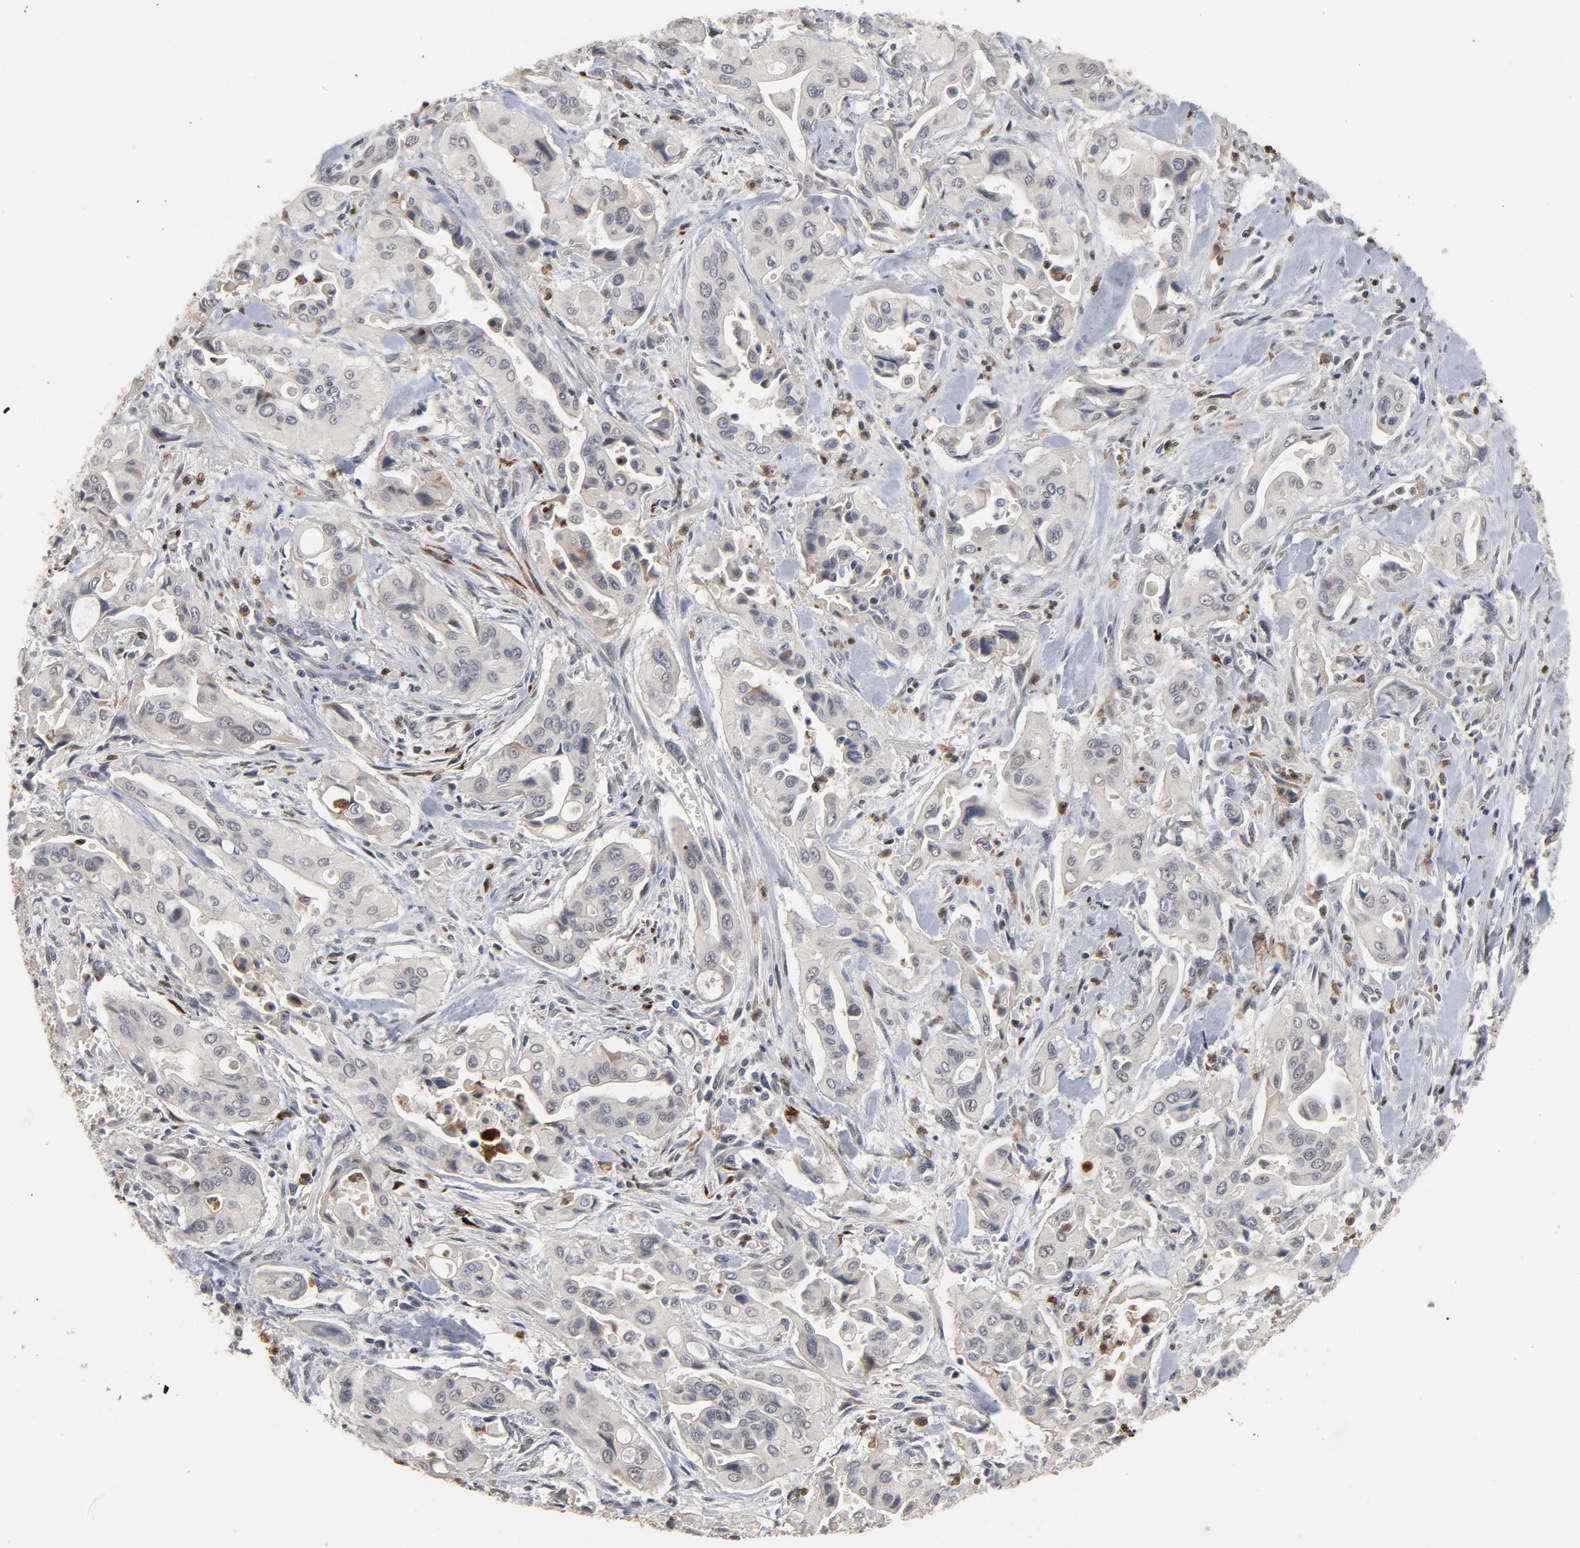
{"staining": {"intensity": "negative", "quantity": "none", "location": "none"}, "tissue": "pancreatic cancer", "cell_type": "Tumor cells", "image_type": "cancer", "snomed": [{"axis": "morphology", "description": "Adenocarcinoma, NOS"}, {"axis": "topography", "description": "Pancreas"}], "caption": "The histopathology image displays no significant positivity in tumor cells of adenocarcinoma (pancreatic). (DAB (3,3'-diaminobenzidine) immunohistochemistry (IHC) with hematoxylin counter stain).", "gene": "RTL5", "patient": {"sex": "male", "age": 77}}